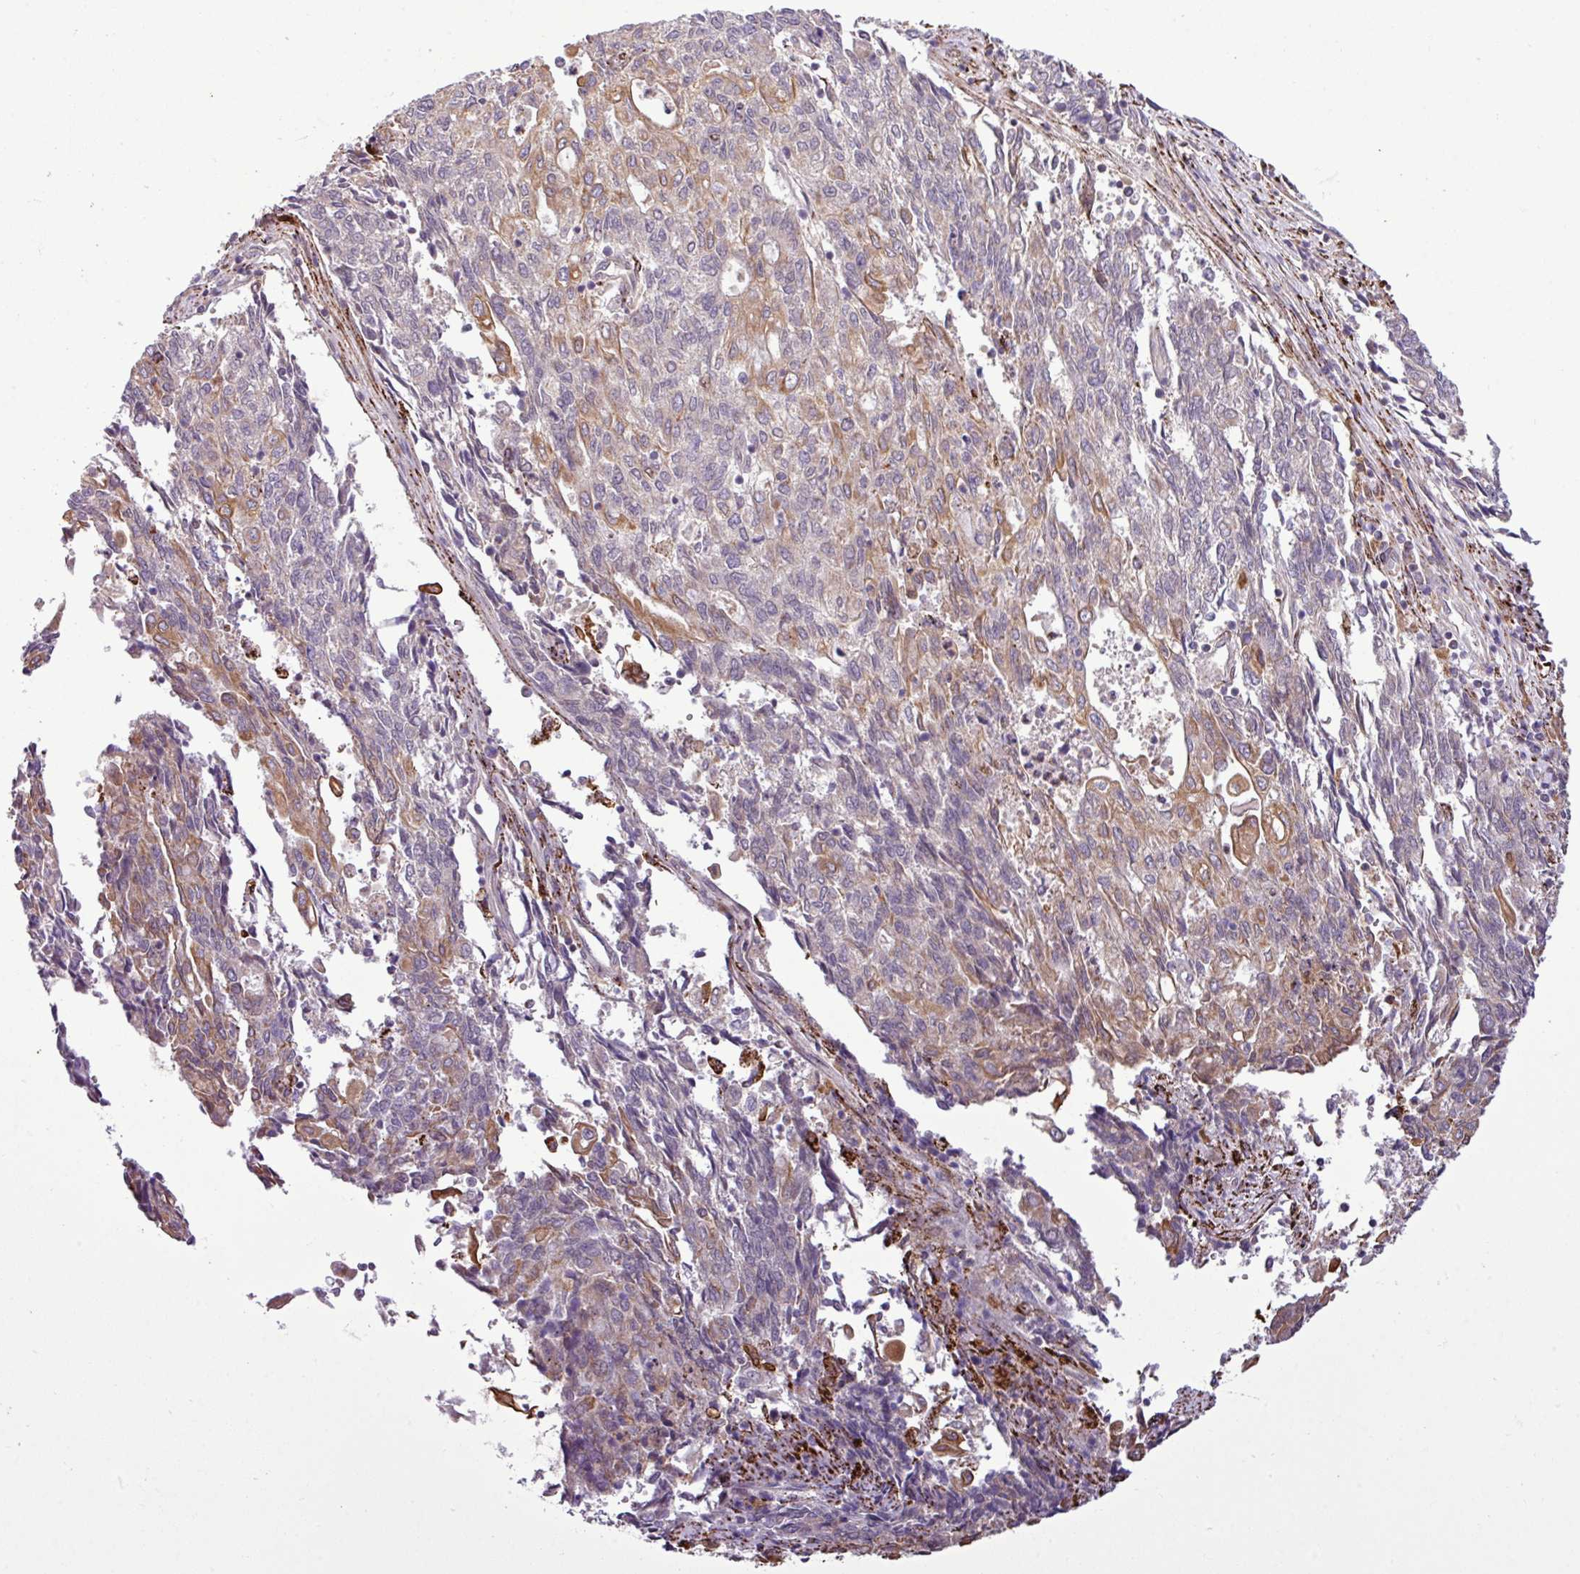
{"staining": {"intensity": "moderate", "quantity": "25%-75%", "location": "cytoplasmic/membranous"}, "tissue": "endometrial cancer", "cell_type": "Tumor cells", "image_type": "cancer", "snomed": [{"axis": "morphology", "description": "Adenocarcinoma, NOS"}, {"axis": "topography", "description": "Endometrium"}], "caption": "Brown immunohistochemical staining in human adenocarcinoma (endometrial) shows moderate cytoplasmic/membranous expression in about 25%-75% of tumor cells.", "gene": "SGPP1", "patient": {"sex": "female", "age": 54}}